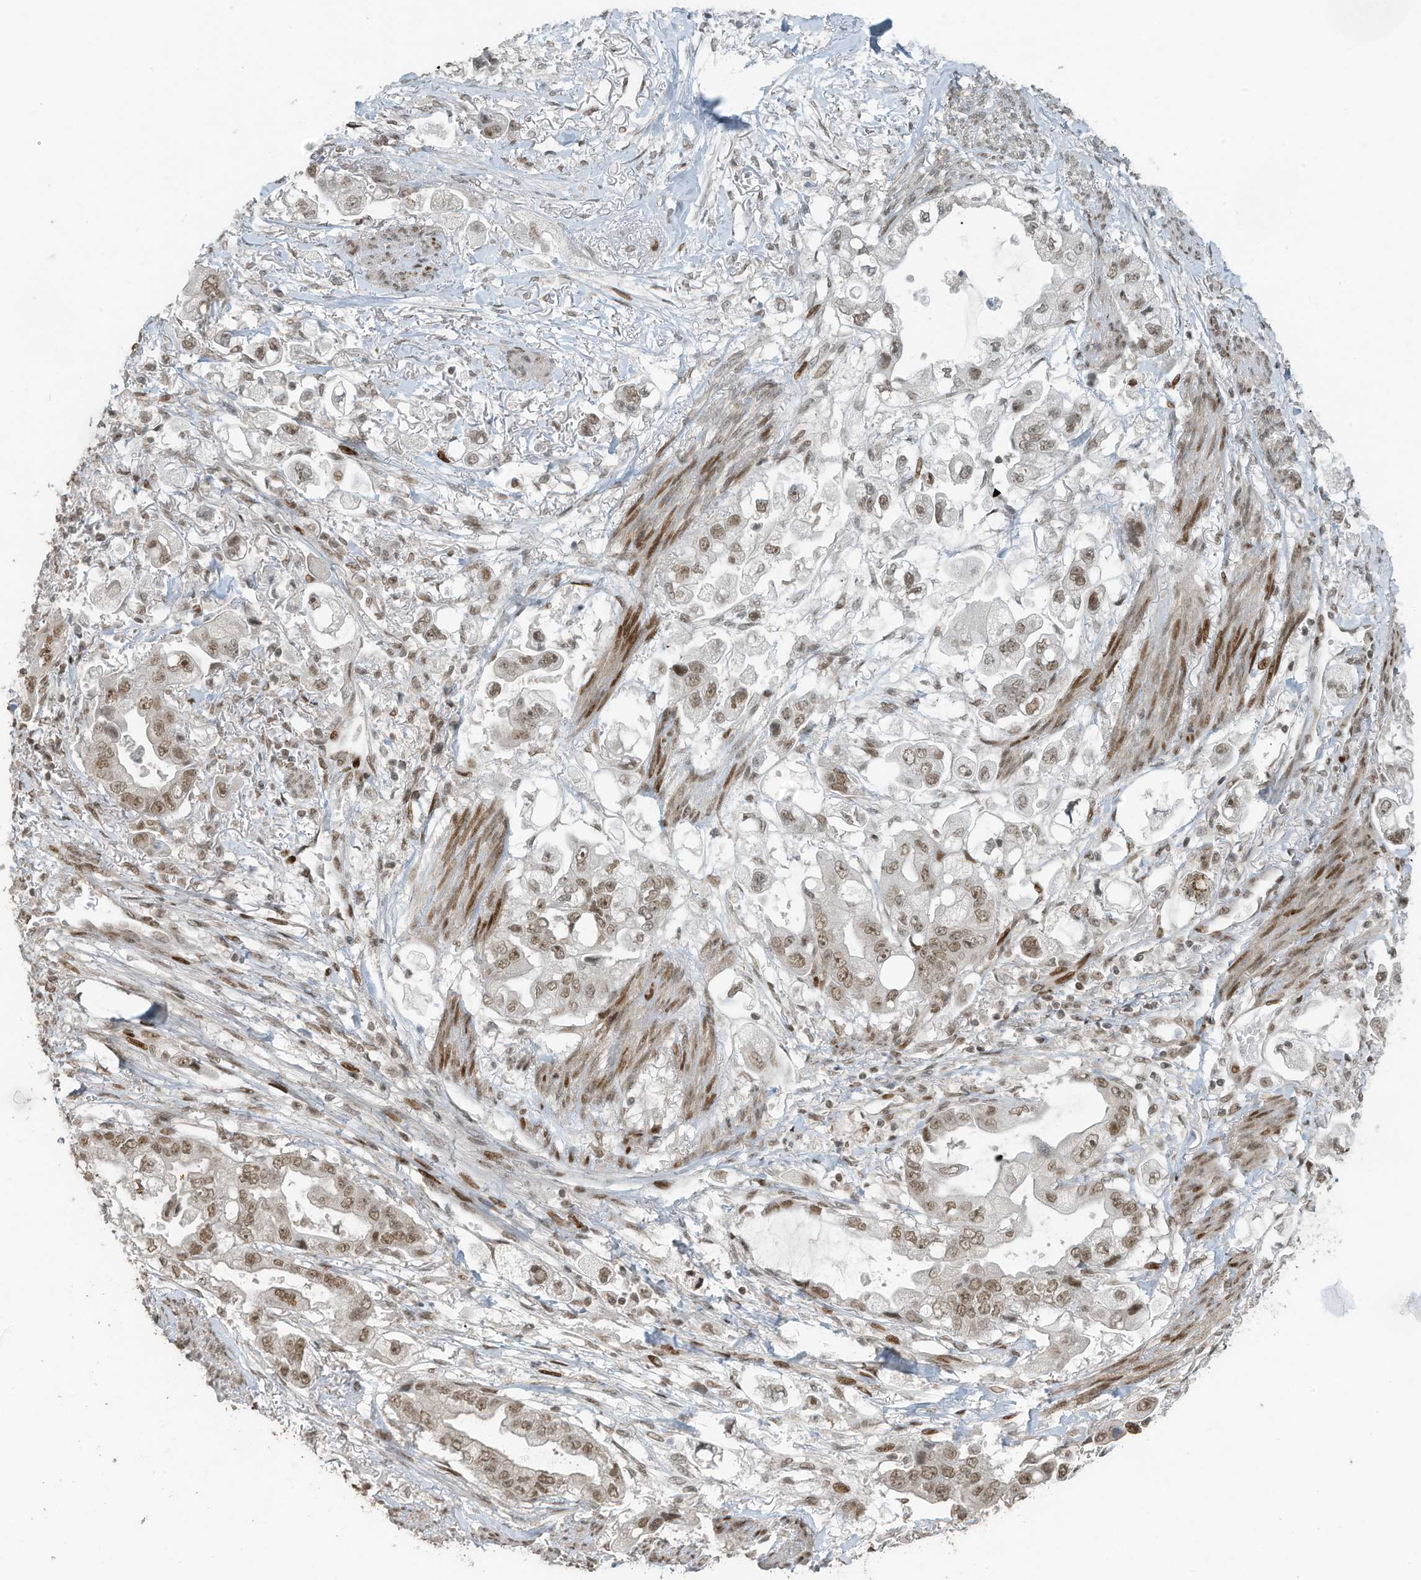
{"staining": {"intensity": "weak", "quantity": ">75%", "location": "nuclear"}, "tissue": "stomach cancer", "cell_type": "Tumor cells", "image_type": "cancer", "snomed": [{"axis": "morphology", "description": "Adenocarcinoma, NOS"}, {"axis": "topography", "description": "Stomach"}], "caption": "Stomach adenocarcinoma stained for a protein demonstrates weak nuclear positivity in tumor cells.", "gene": "PCNP", "patient": {"sex": "male", "age": 62}}